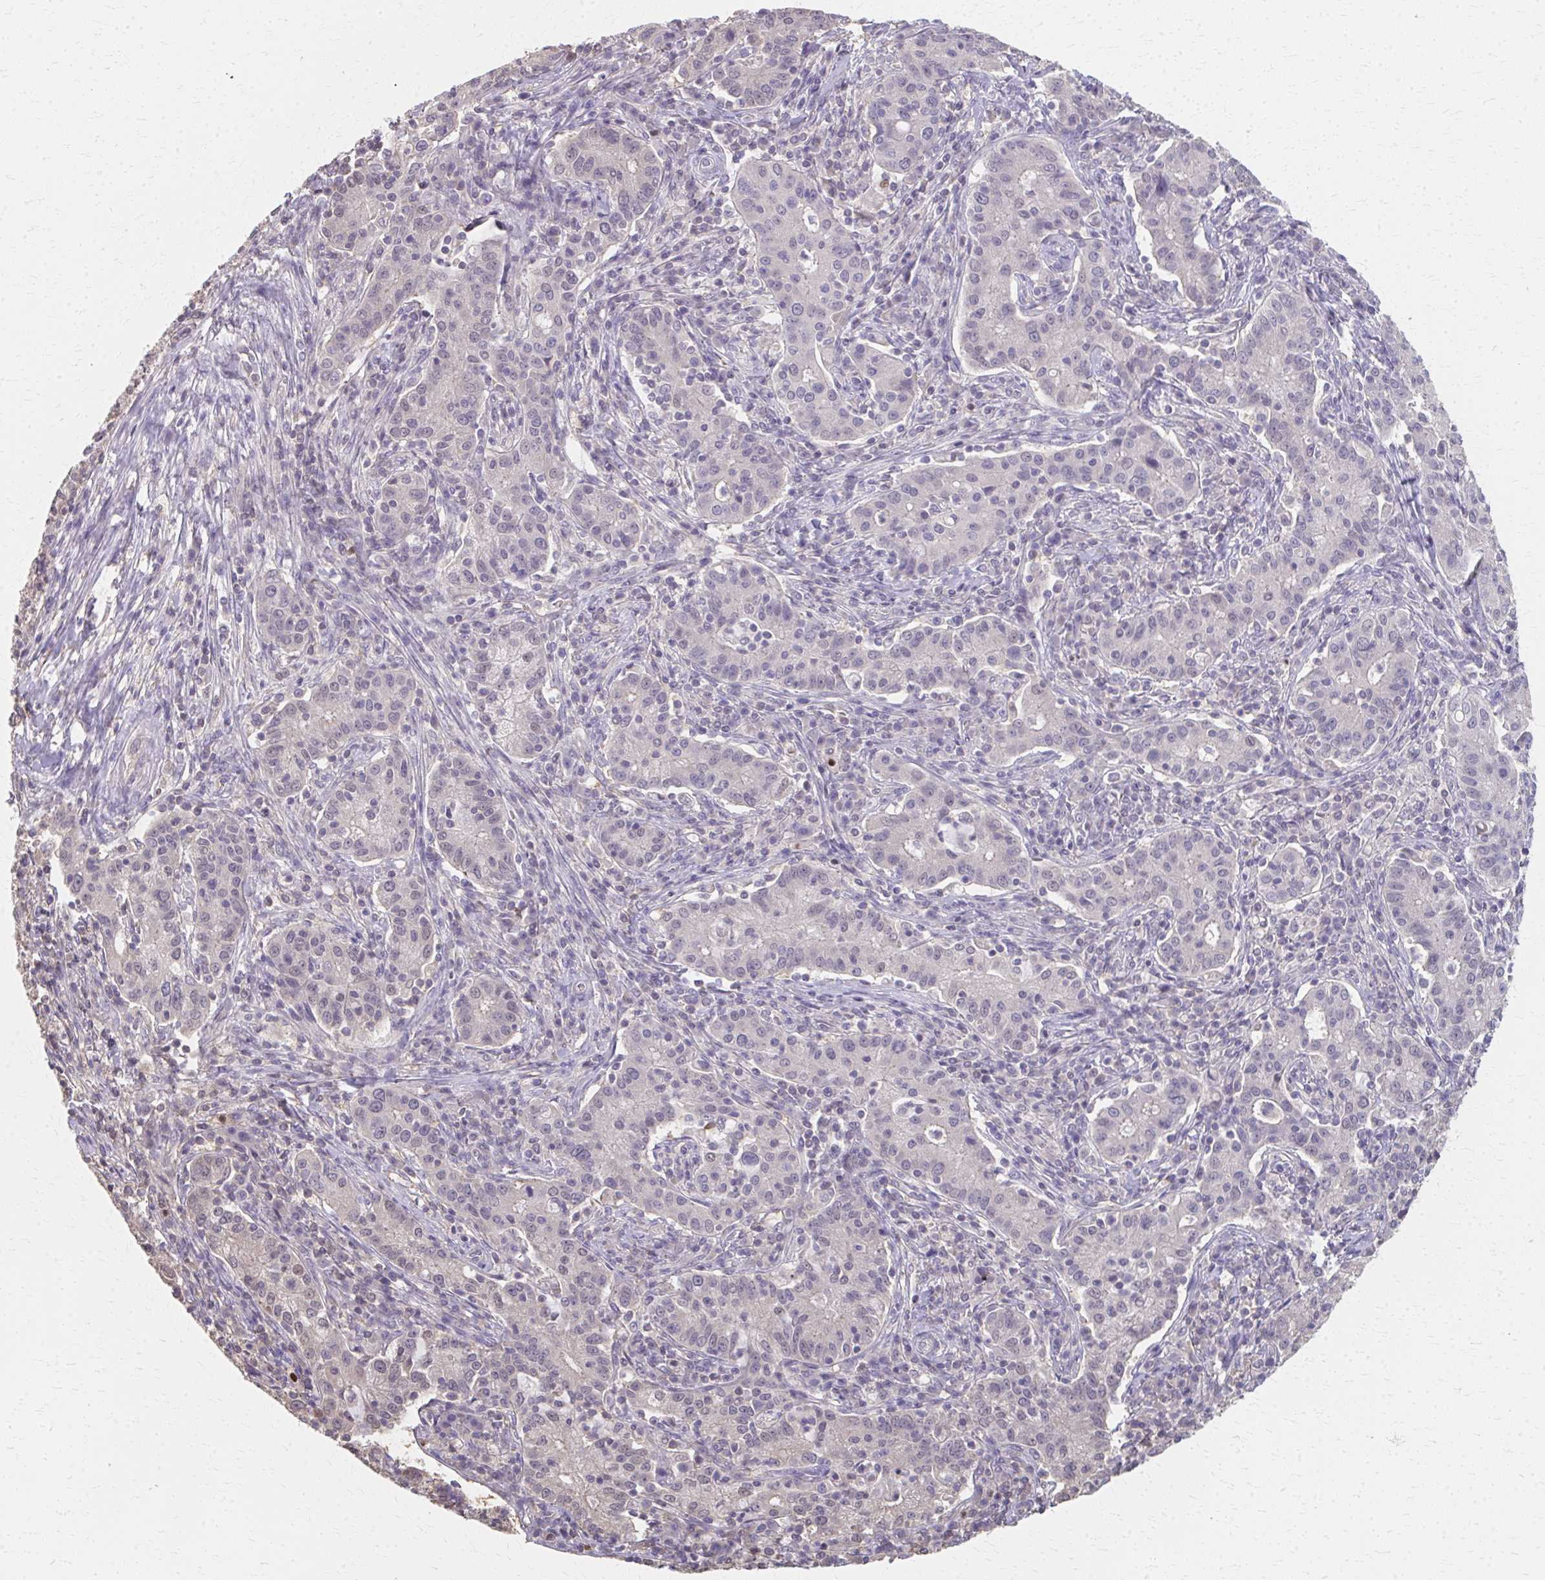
{"staining": {"intensity": "negative", "quantity": "none", "location": "none"}, "tissue": "cervical cancer", "cell_type": "Tumor cells", "image_type": "cancer", "snomed": [{"axis": "morphology", "description": "Normal tissue, NOS"}, {"axis": "morphology", "description": "Adenocarcinoma, NOS"}, {"axis": "topography", "description": "Cervix"}], "caption": "A high-resolution image shows IHC staining of cervical cancer (adenocarcinoma), which reveals no significant positivity in tumor cells.", "gene": "RABGAP1L", "patient": {"sex": "female", "age": 44}}